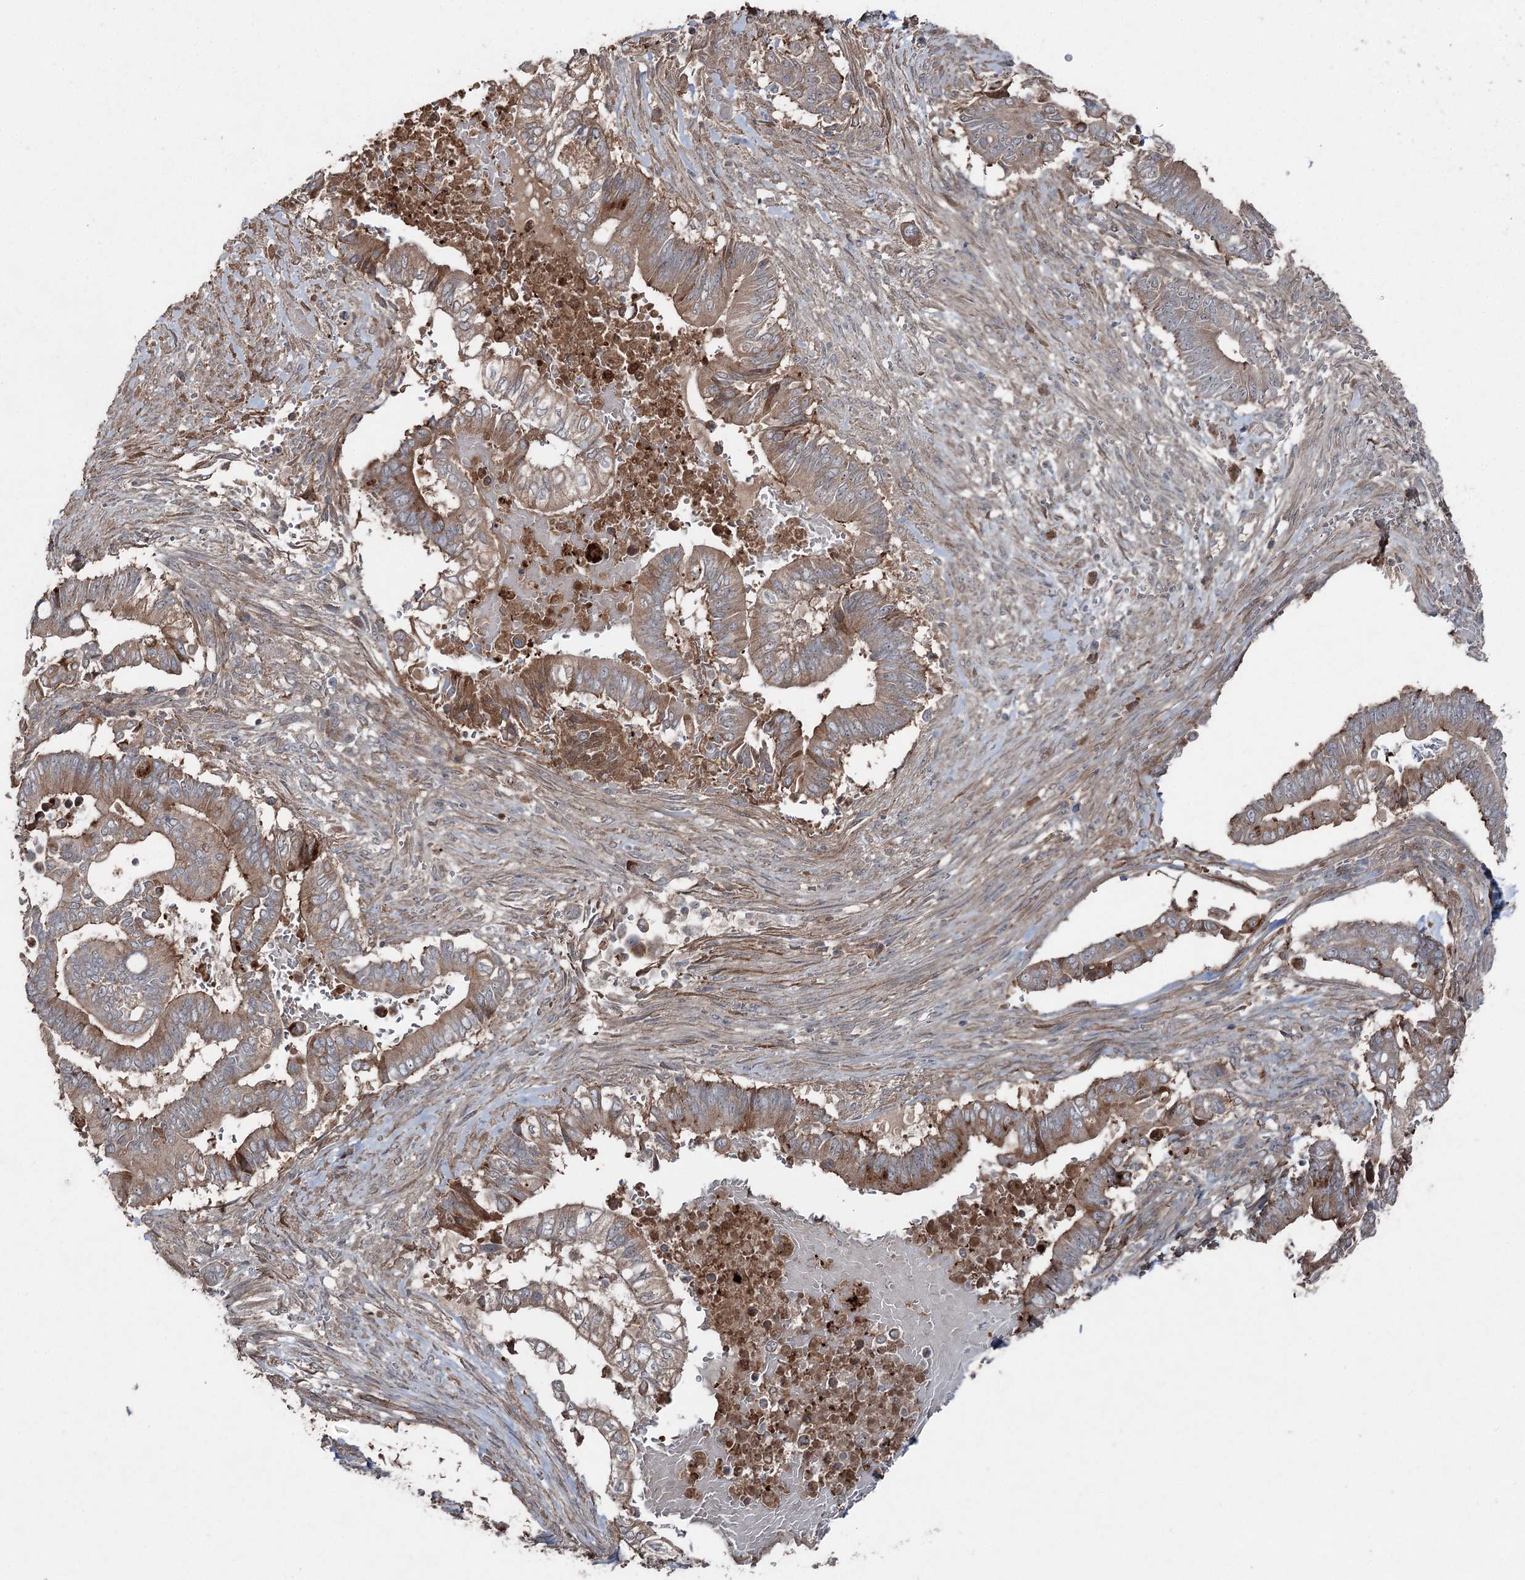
{"staining": {"intensity": "moderate", "quantity": ">75%", "location": "cytoplasmic/membranous"}, "tissue": "pancreatic cancer", "cell_type": "Tumor cells", "image_type": "cancer", "snomed": [{"axis": "morphology", "description": "Adenocarcinoma, NOS"}, {"axis": "topography", "description": "Pancreas"}], "caption": "Pancreatic adenocarcinoma stained for a protein reveals moderate cytoplasmic/membranous positivity in tumor cells.", "gene": "MAPK8IP2", "patient": {"sex": "male", "age": 68}}